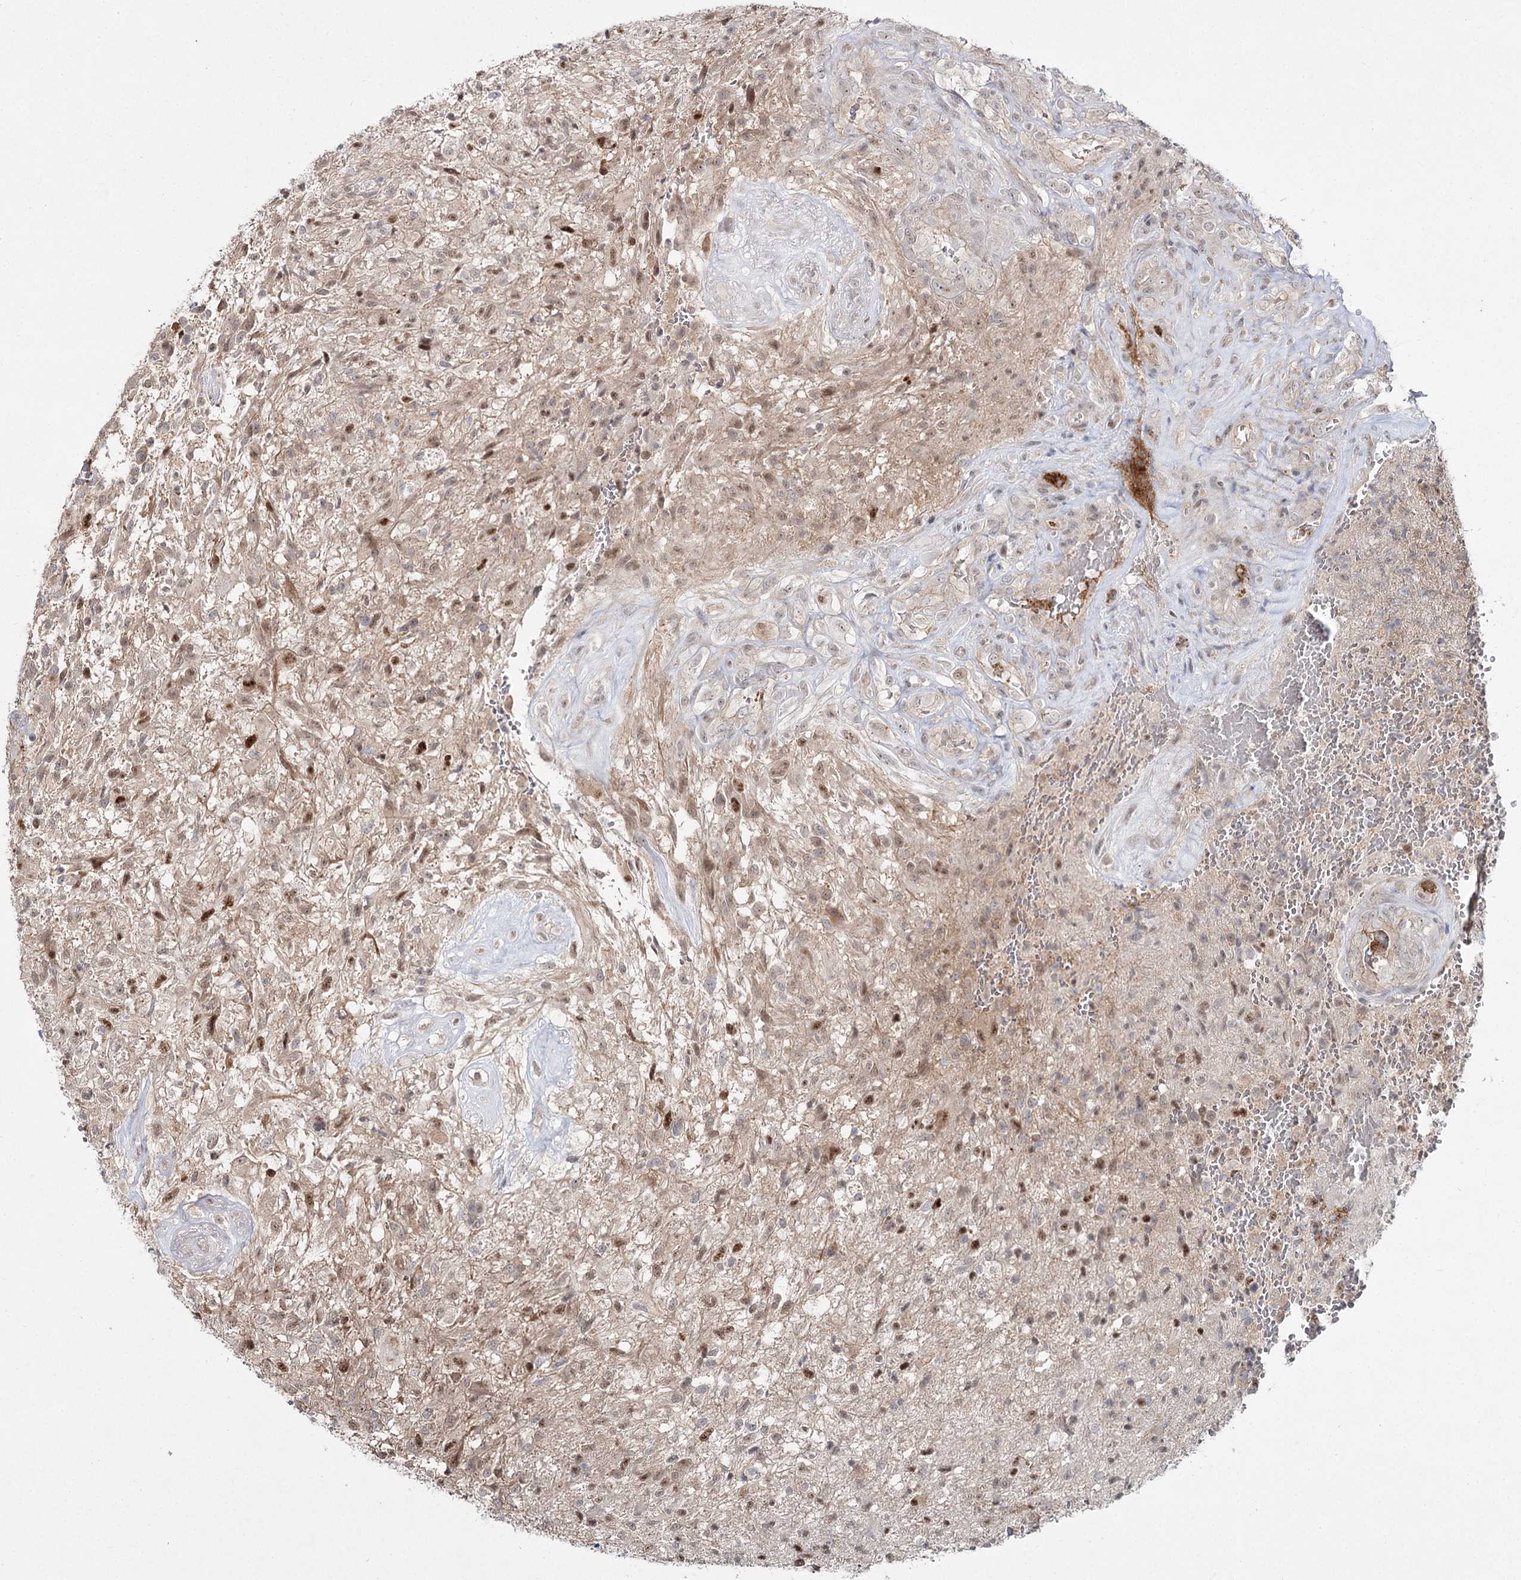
{"staining": {"intensity": "weak", "quantity": ">75%", "location": "cytoplasmic/membranous,nuclear"}, "tissue": "glioma", "cell_type": "Tumor cells", "image_type": "cancer", "snomed": [{"axis": "morphology", "description": "Glioma, malignant, High grade"}, {"axis": "topography", "description": "Brain"}], "caption": "Glioma was stained to show a protein in brown. There is low levels of weak cytoplasmic/membranous and nuclear expression in approximately >75% of tumor cells. (DAB = brown stain, brightfield microscopy at high magnification).", "gene": "WDR44", "patient": {"sex": "male", "age": 56}}